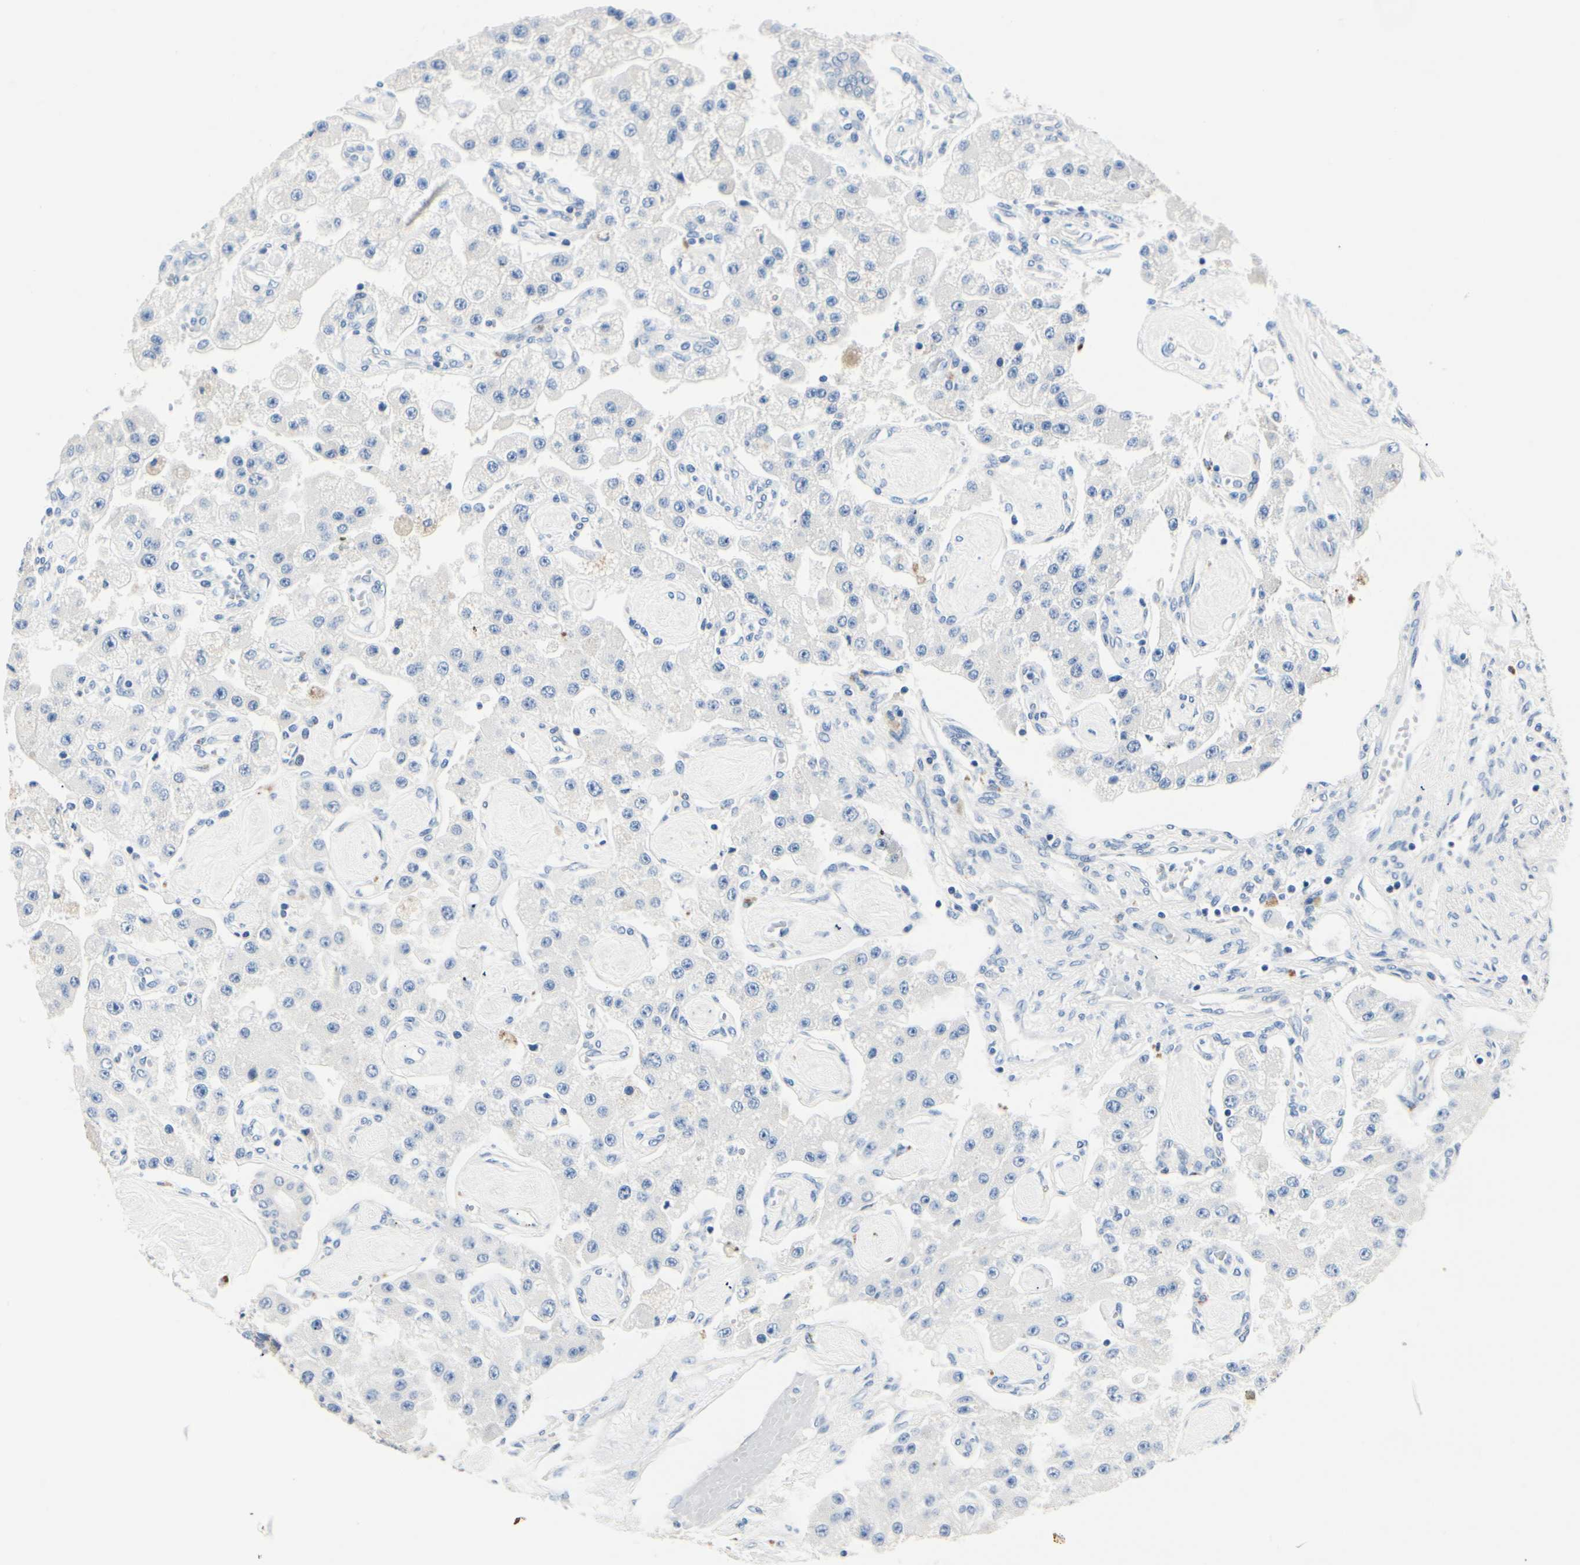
{"staining": {"intensity": "negative", "quantity": "none", "location": "none"}, "tissue": "carcinoid", "cell_type": "Tumor cells", "image_type": "cancer", "snomed": [{"axis": "morphology", "description": "Carcinoid, malignant, NOS"}, {"axis": "topography", "description": "Pancreas"}], "caption": "Human carcinoid stained for a protein using immunohistochemistry (IHC) displays no staining in tumor cells.", "gene": "TGFBR3", "patient": {"sex": "male", "age": 41}}